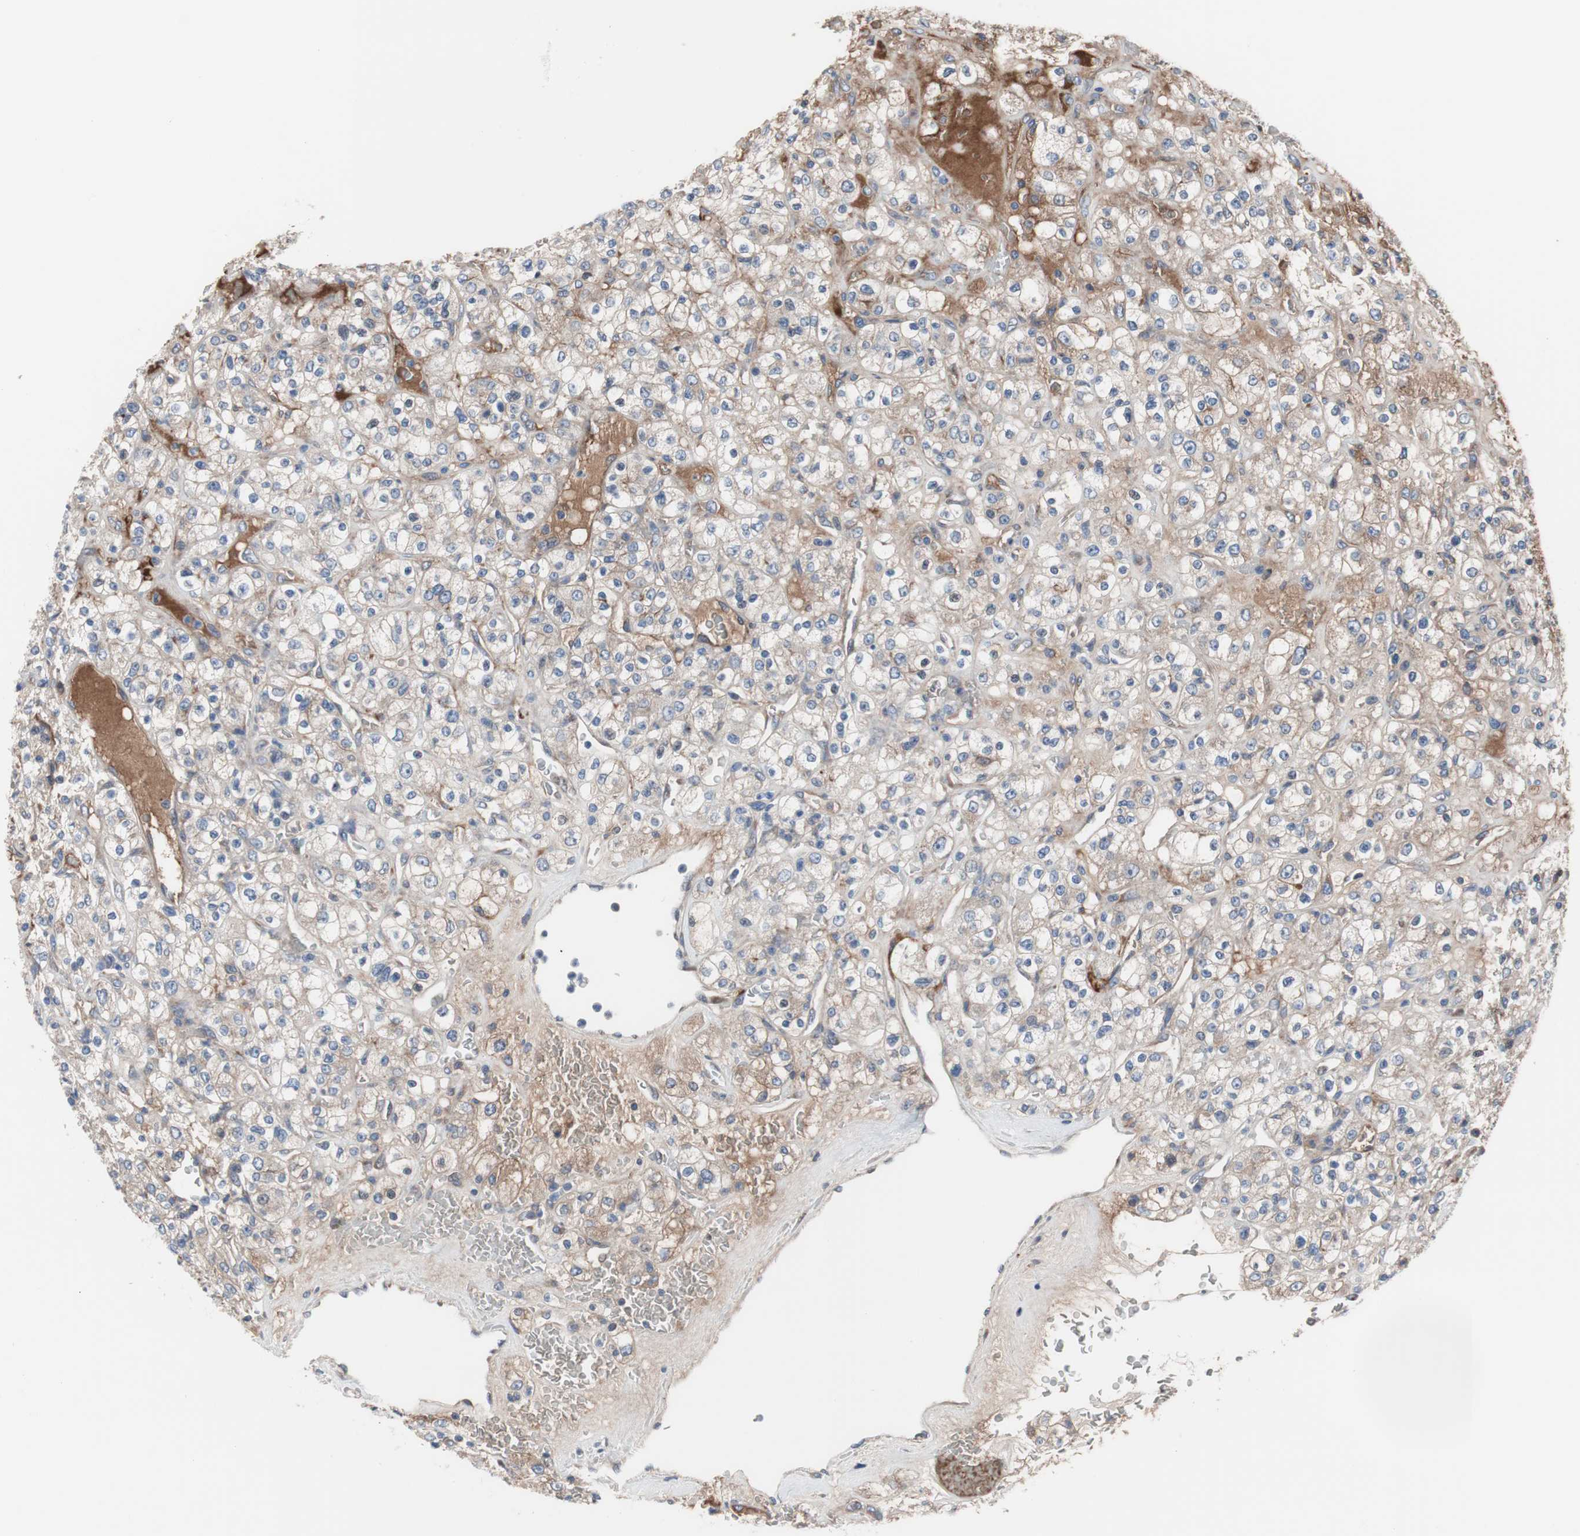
{"staining": {"intensity": "weak", "quantity": ">75%", "location": "cytoplasmic/membranous"}, "tissue": "renal cancer", "cell_type": "Tumor cells", "image_type": "cancer", "snomed": [{"axis": "morphology", "description": "Normal tissue, NOS"}, {"axis": "morphology", "description": "Adenocarcinoma, NOS"}, {"axis": "topography", "description": "Kidney"}], "caption": "Brown immunohistochemical staining in adenocarcinoma (renal) exhibits weak cytoplasmic/membranous staining in approximately >75% of tumor cells. (brown staining indicates protein expression, while blue staining denotes nuclei).", "gene": "KANSL1", "patient": {"sex": "female", "age": 72}}